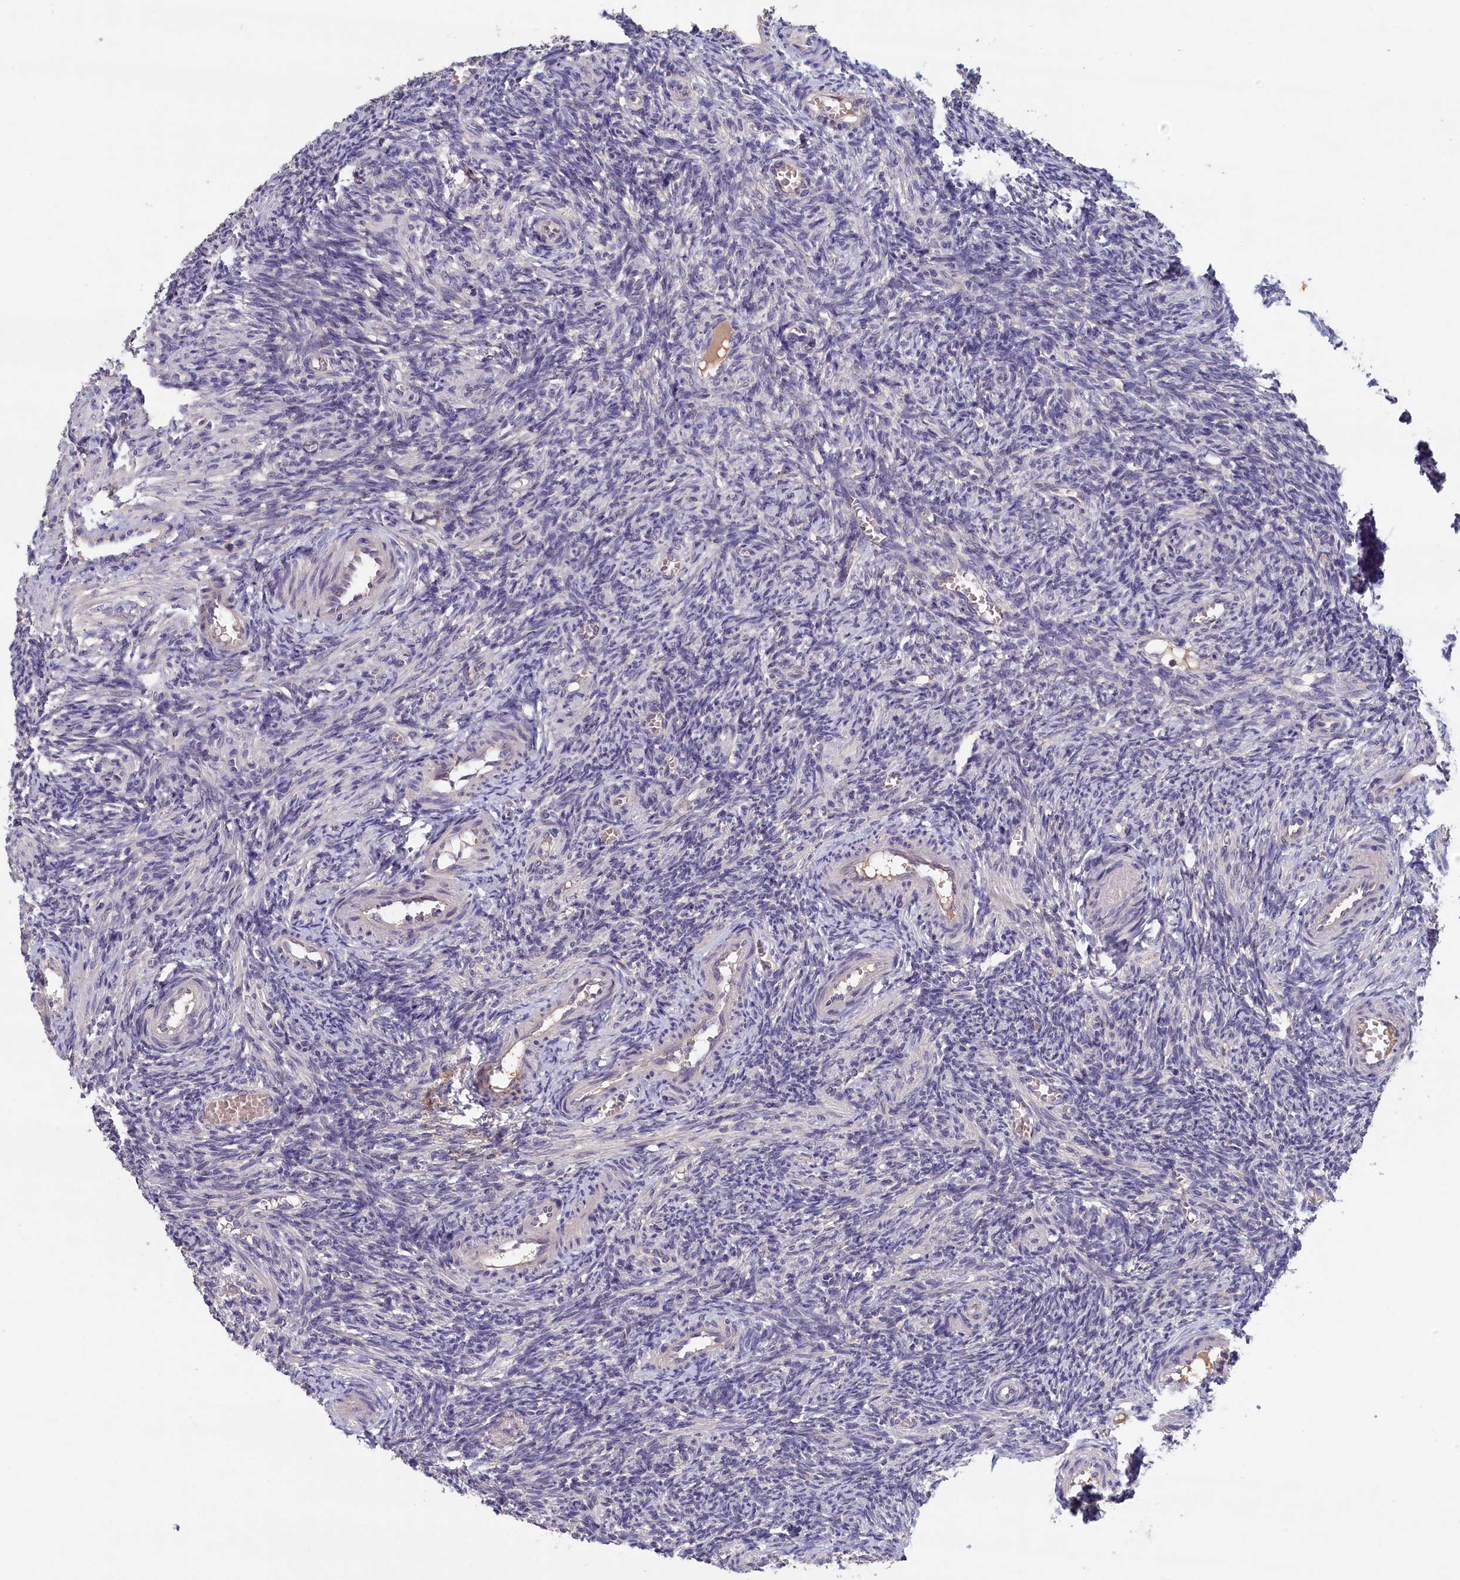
{"staining": {"intensity": "negative", "quantity": "none", "location": "none"}, "tissue": "ovary", "cell_type": "Follicle cells", "image_type": "normal", "snomed": [{"axis": "morphology", "description": "Normal tissue, NOS"}, {"axis": "topography", "description": "Ovary"}], "caption": "Immunohistochemical staining of benign ovary shows no significant expression in follicle cells.", "gene": "CELF5", "patient": {"sex": "female", "age": 27}}